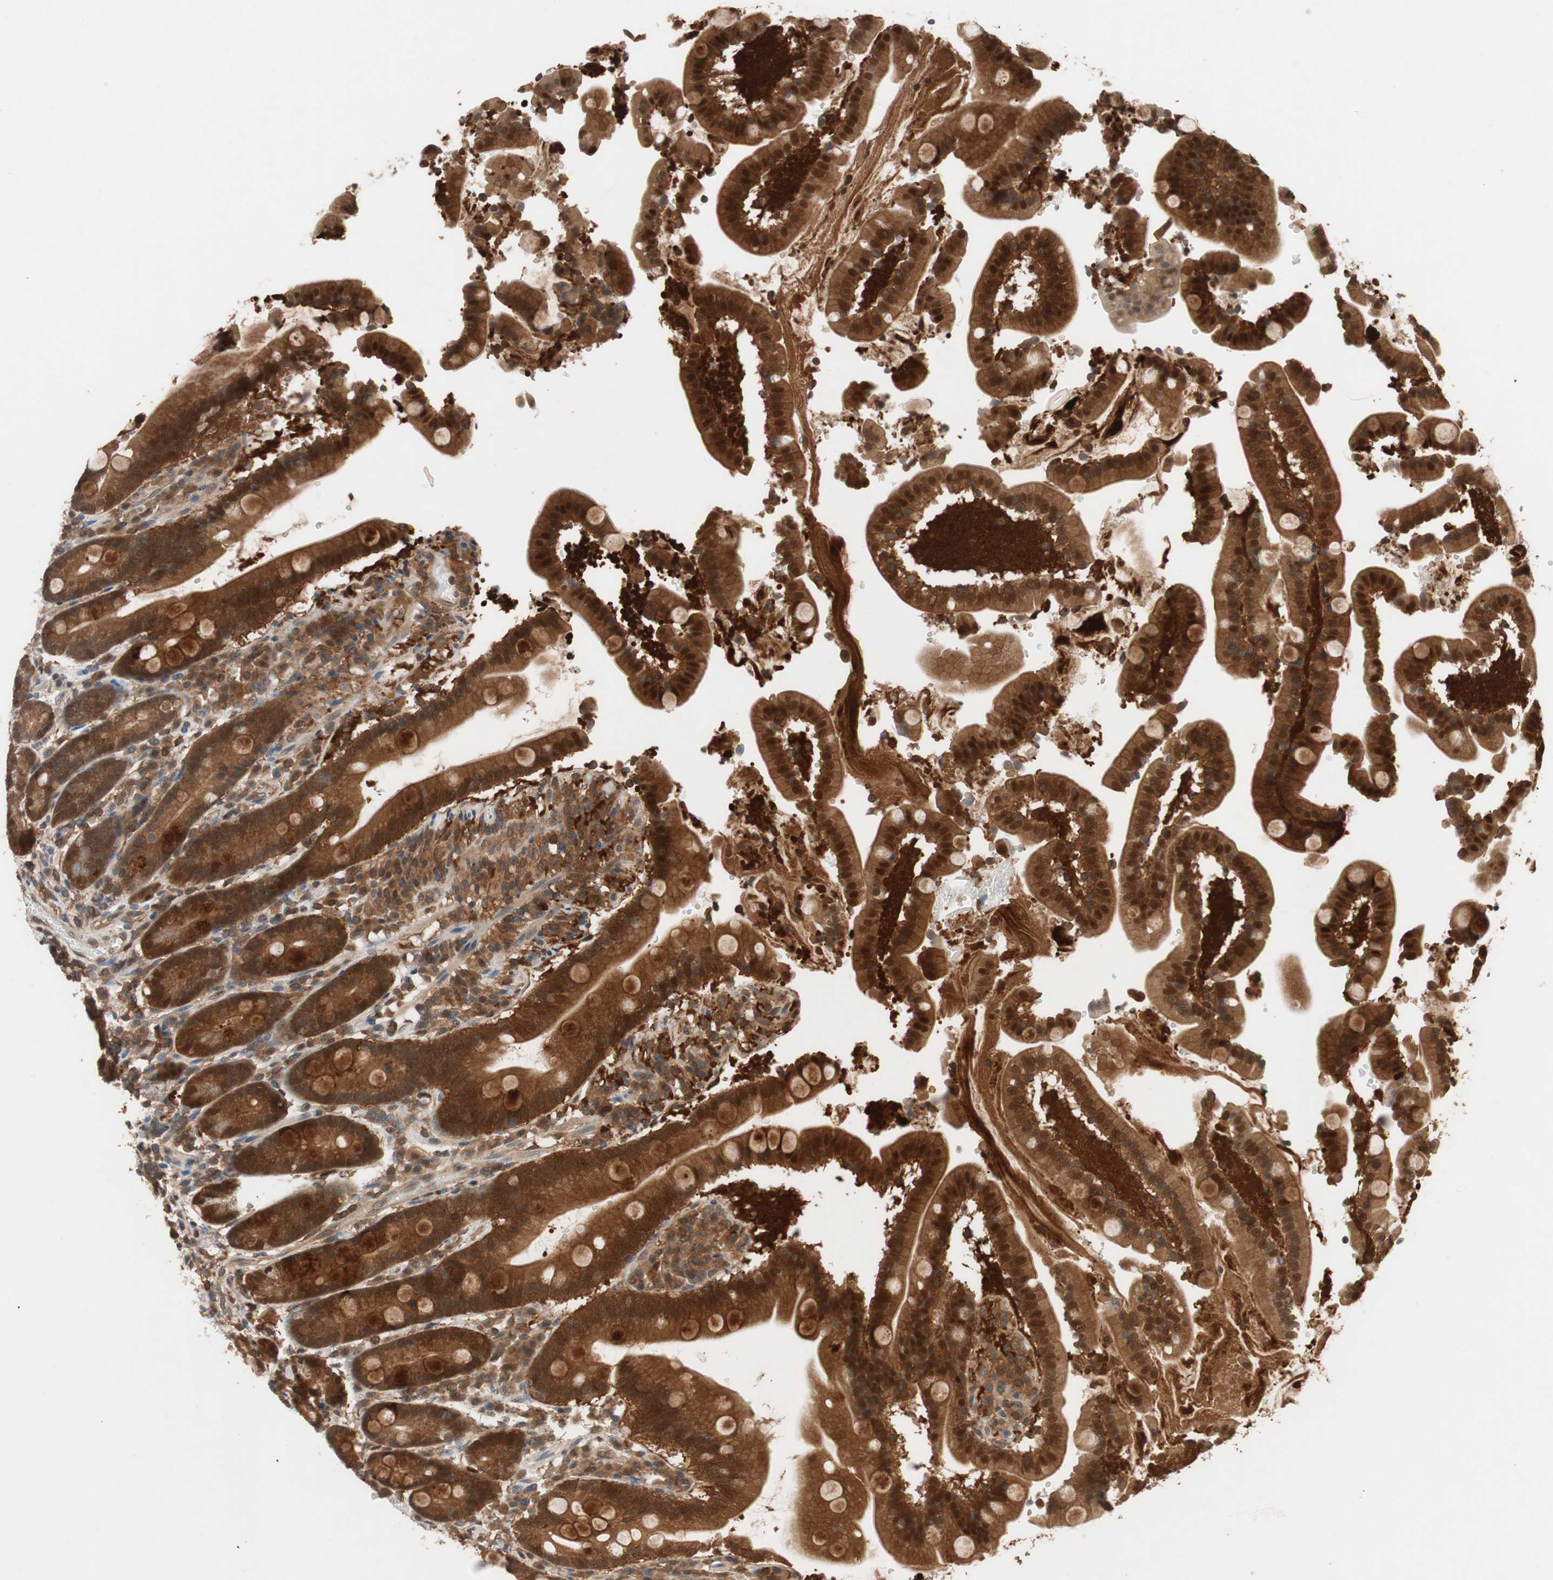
{"staining": {"intensity": "strong", "quantity": ">75%", "location": "cytoplasmic/membranous"}, "tissue": "duodenum", "cell_type": "Glandular cells", "image_type": "normal", "snomed": [{"axis": "morphology", "description": "Normal tissue, NOS"}, {"axis": "topography", "description": "Small intestine, NOS"}], "caption": "A photomicrograph showing strong cytoplasmic/membranous positivity in about >75% of glandular cells in benign duodenum, as visualized by brown immunohistochemical staining.", "gene": "GALT", "patient": {"sex": "female", "age": 71}}